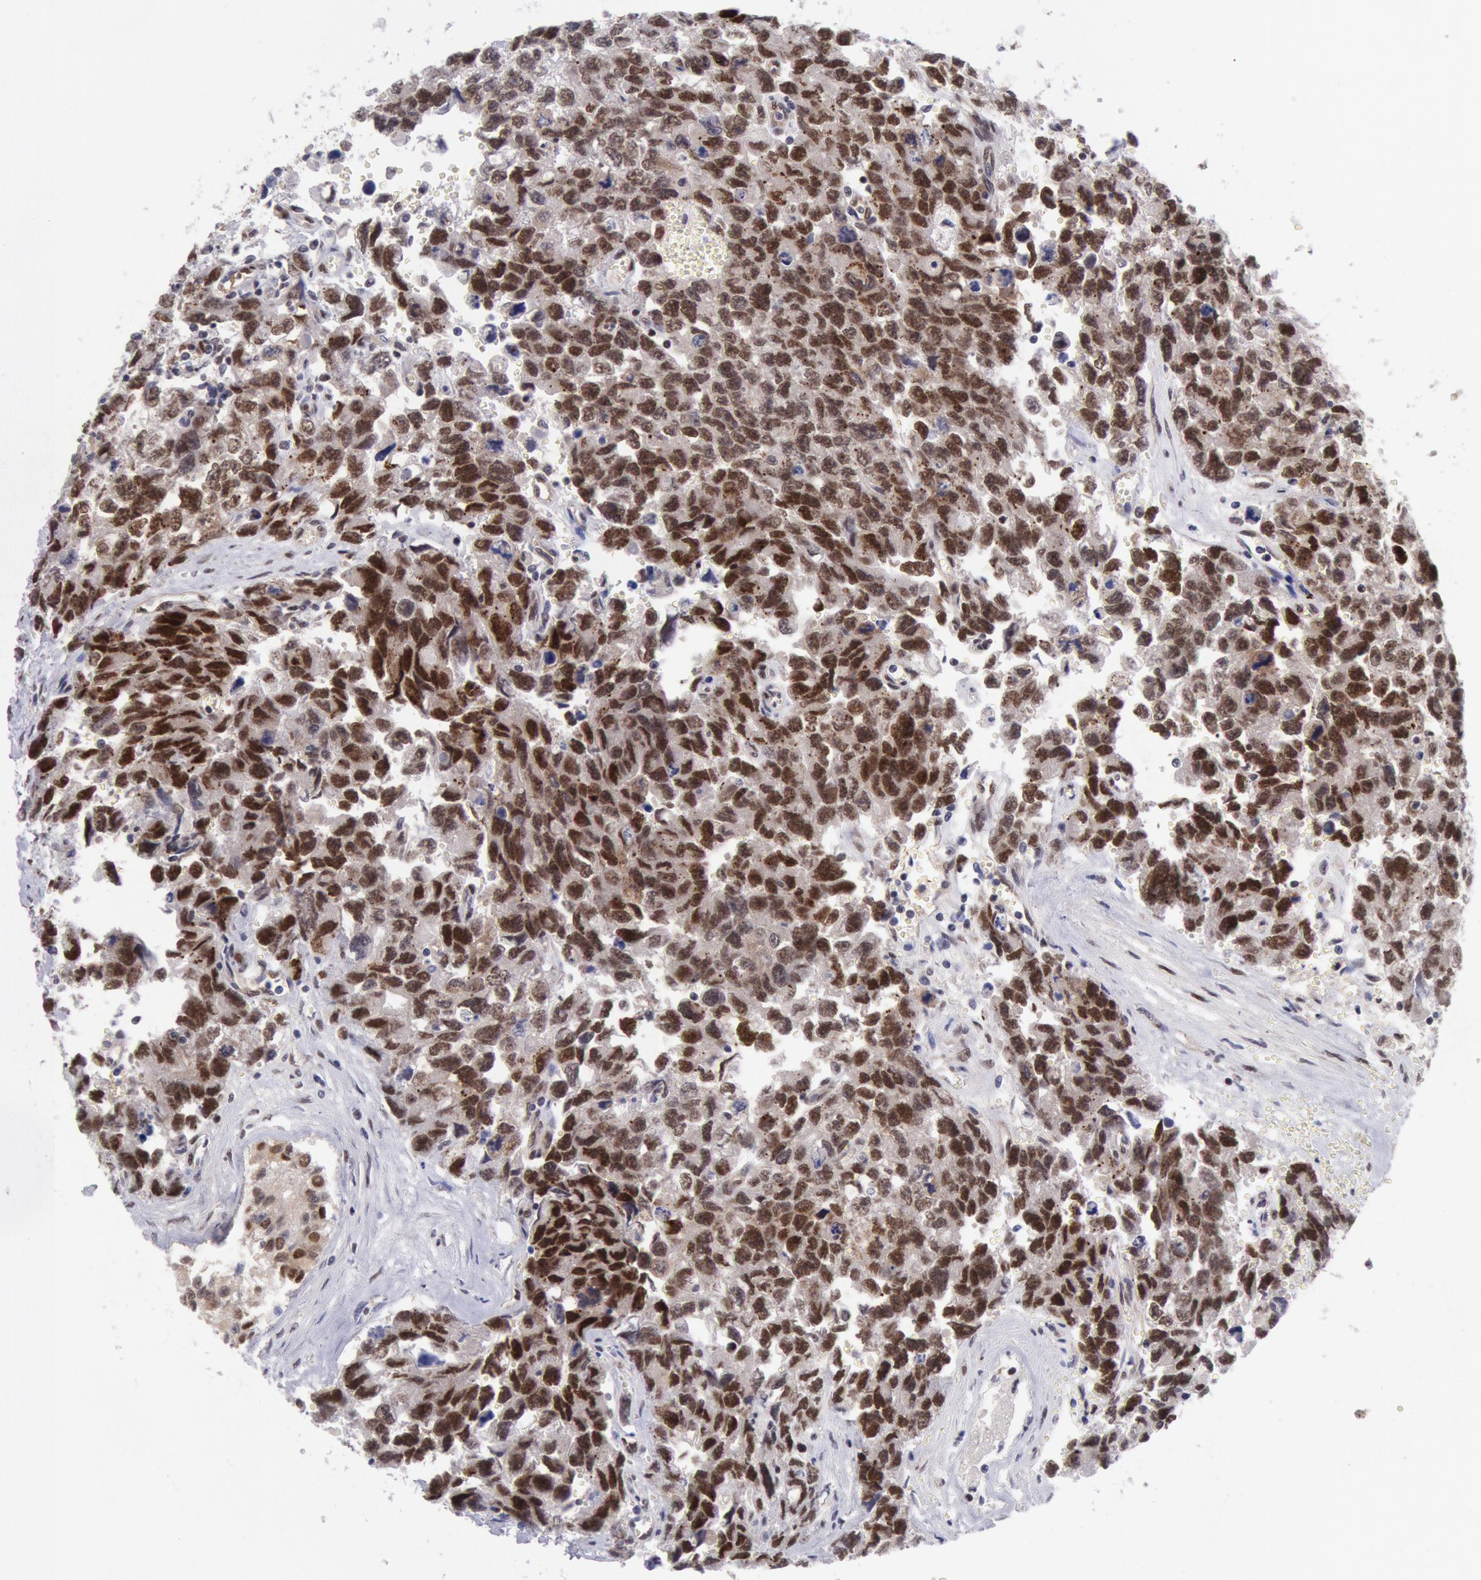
{"staining": {"intensity": "strong", "quantity": ">75%", "location": "cytoplasmic/membranous,nuclear"}, "tissue": "testis cancer", "cell_type": "Tumor cells", "image_type": "cancer", "snomed": [{"axis": "morphology", "description": "Carcinoma, Embryonal, NOS"}, {"axis": "topography", "description": "Testis"}], "caption": "Testis cancer (embryonal carcinoma) stained for a protein exhibits strong cytoplasmic/membranous and nuclear positivity in tumor cells. Ihc stains the protein in brown and the nuclei are stained blue.", "gene": "CDKN2B", "patient": {"sex": "male", "age": 31}}